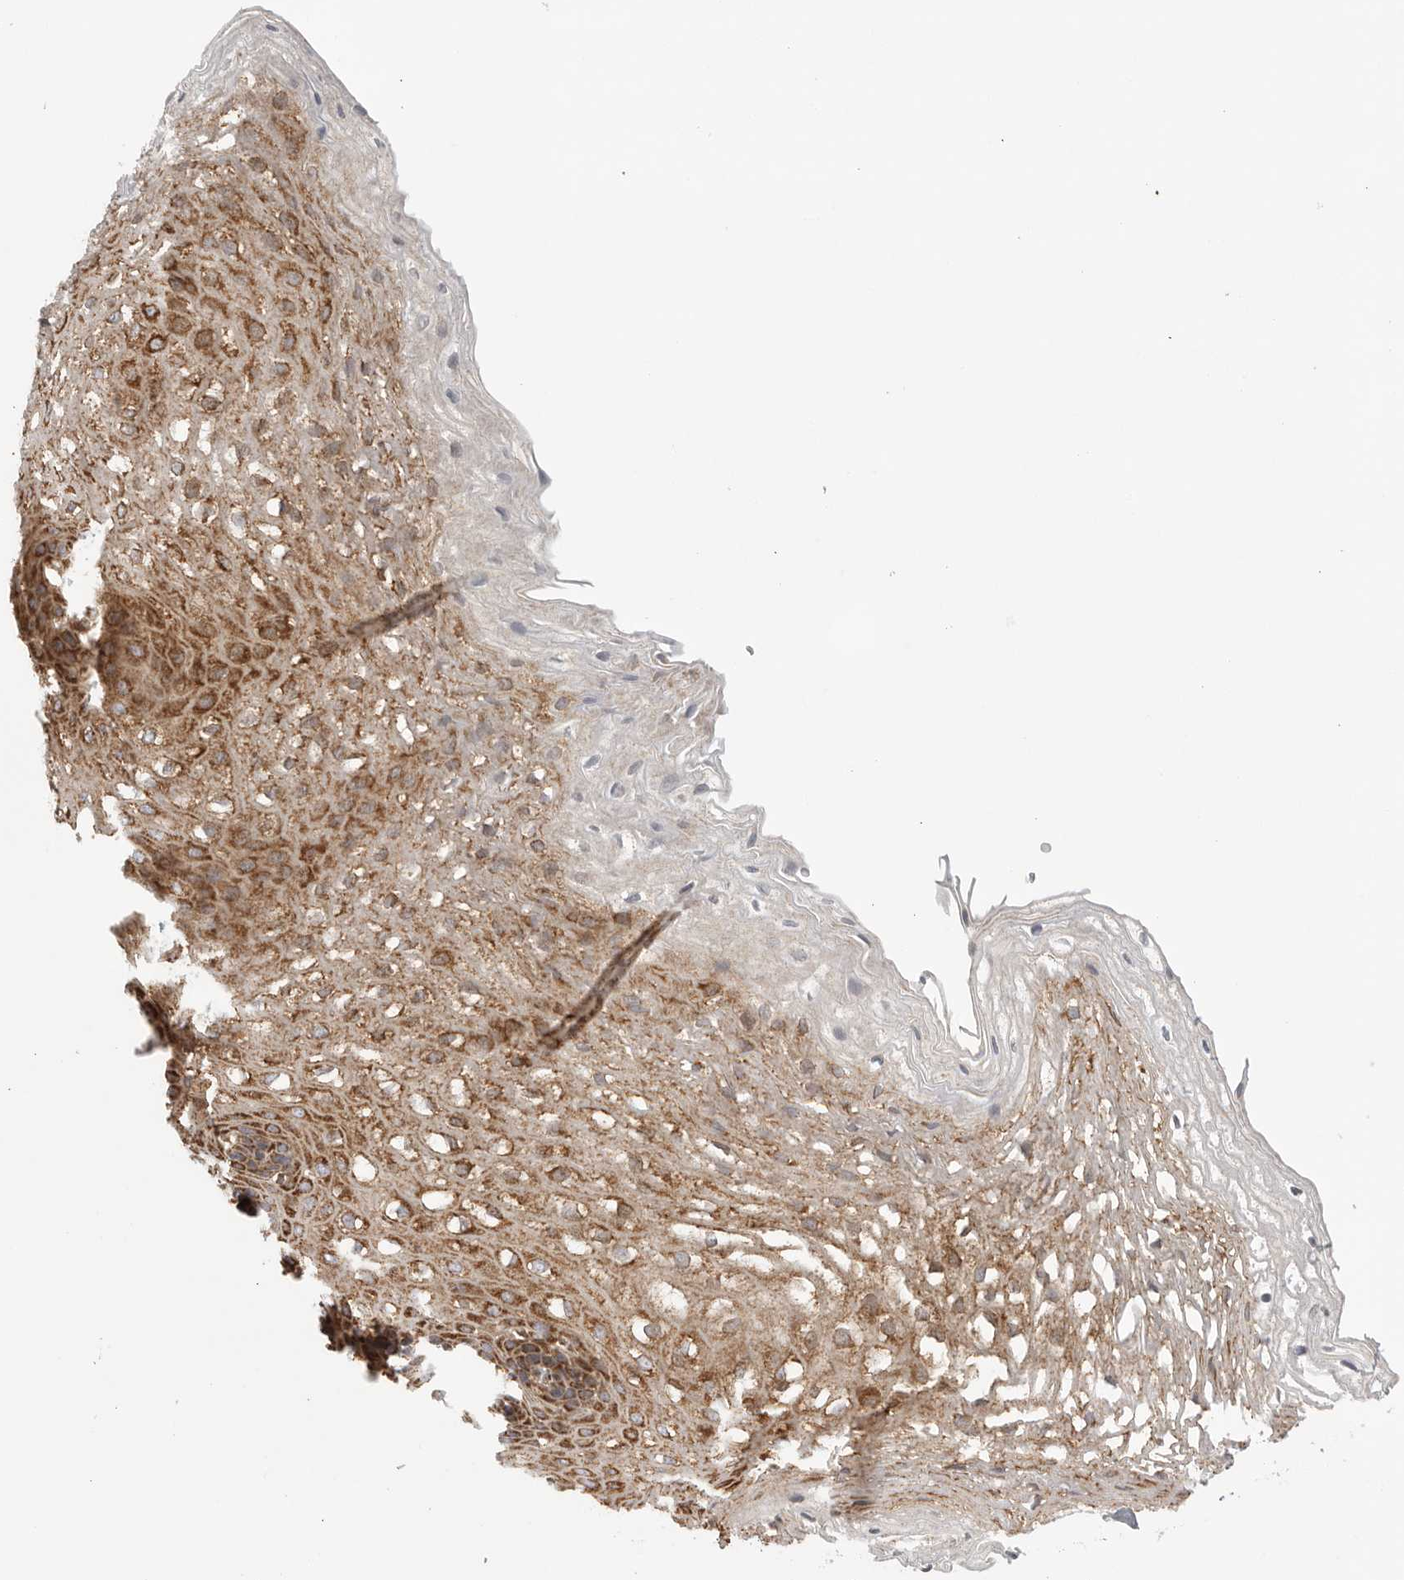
{"staining": {"intensity": "moderate", "quantity": ">75%", "location": "cytoplasmic/membranous"}, "tissue": "esophagus", "cell_type": "Squamous epithelial cells", "image_type": "normal", "snomed": [{"axis": "morphology", "description": "Normal tissue, NOS"}, {"axis": "topography", "description": "Esophagus"}], "caption": "About >75% of squamous epithelial cells in benign human esophagus reveal moderate cytoplasmic/membranous protein expression as visualized by brown immunohistochemical staining.", "gene": "FKBP8", "patient": {"sex": "female", "age": 66}}